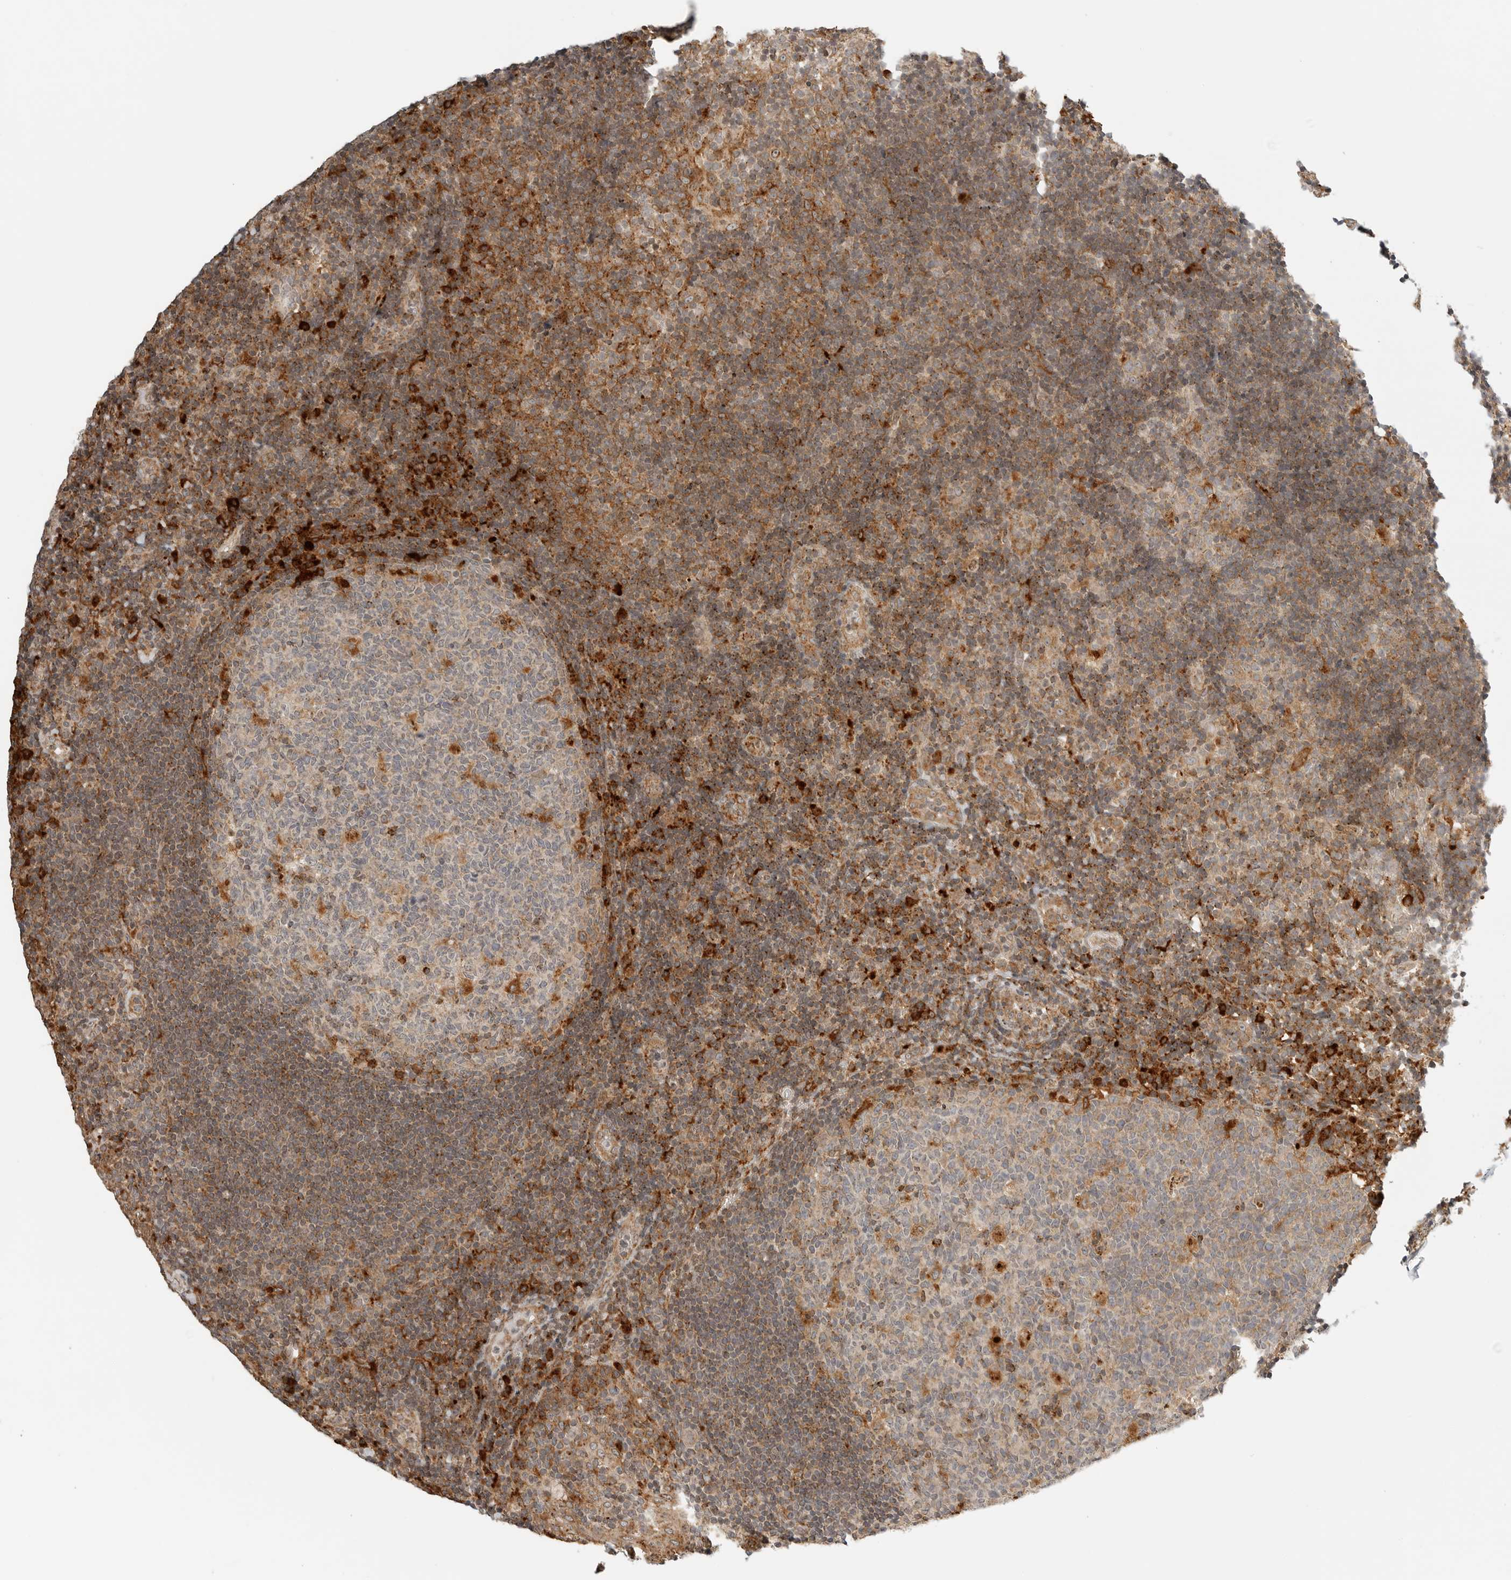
{"staining": {"intensity": "moderate", "quantity": "<25%", "location": "cytoplasmic/membranous"}, "tissue": "tonsil", "cell_type": "Germinal center cells", "image_type": "normal", "snomed": [{"axis": "morphology", "description": "Normal tissue, NOS"}, {"axis": "topography", "description": "Tonsil"}], "caption": "Immunohistochemistry (IHC) image of benign tonsil: human tonsil stained using IHC displays low levels of moderate protein expression localized specifically in the cytoplasmic/membranous of germinal center cells, appearing as a cytoplasmic/membranous brown color.", "gene": "IDUA", "patient": {"sex": "female", "age": 40}}